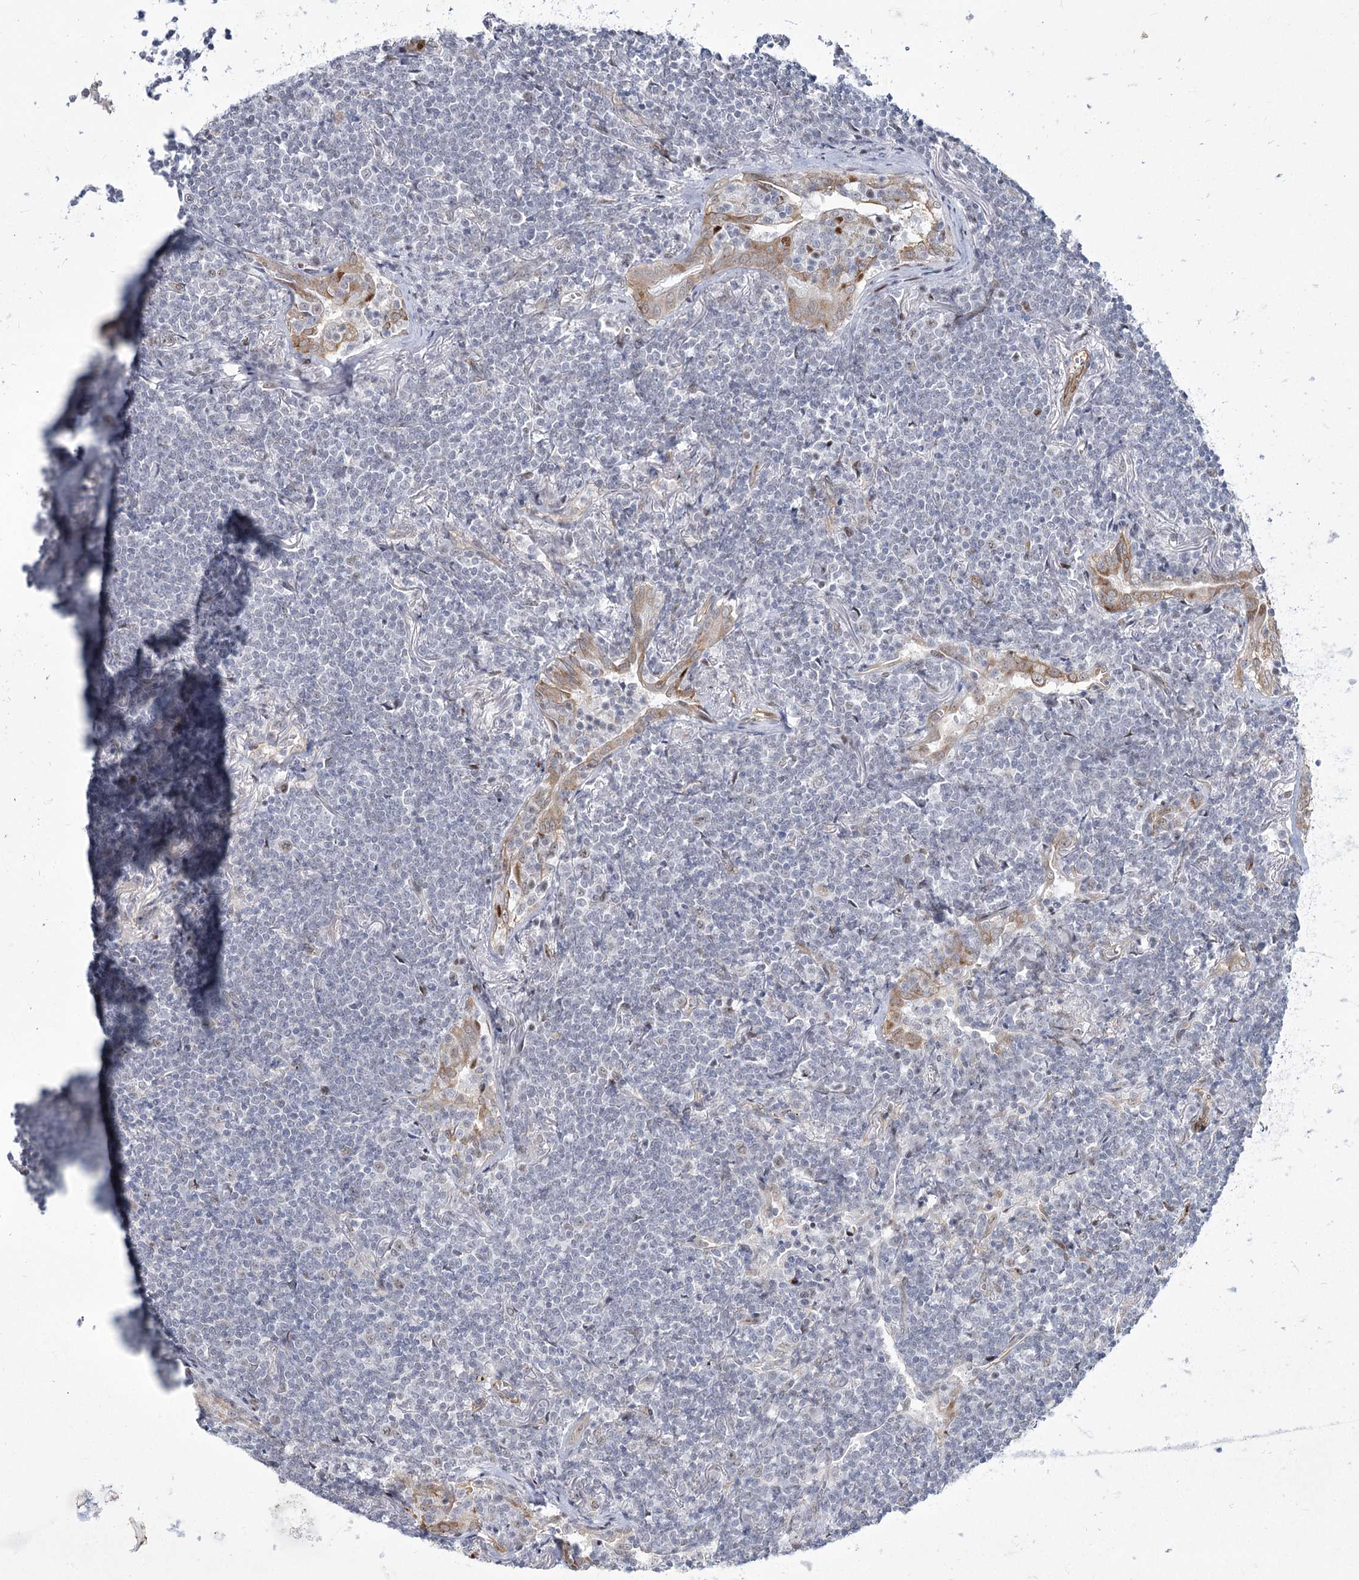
{"staining": {"intensity": "negative", "quantity": "none", "location": "none"}, "tissue": "lymphoma", "cell_type": "Tumor cells", "image_type": "cancer", "snomed": [{"axis": "morphology", "description": "Malignant lymphoma, non-Hodgkin's type, Low grade"}, {"axis": "topography", "description": "Lung"}], "caption": "The image displays no staining of tumor cells in low-grade malignant lymphoma, non-Hodgkin's type. (DAB immunohistochemistry, high magnification).", "gene": "YBX3", "patient": {"sex": "female", "age": 71}}